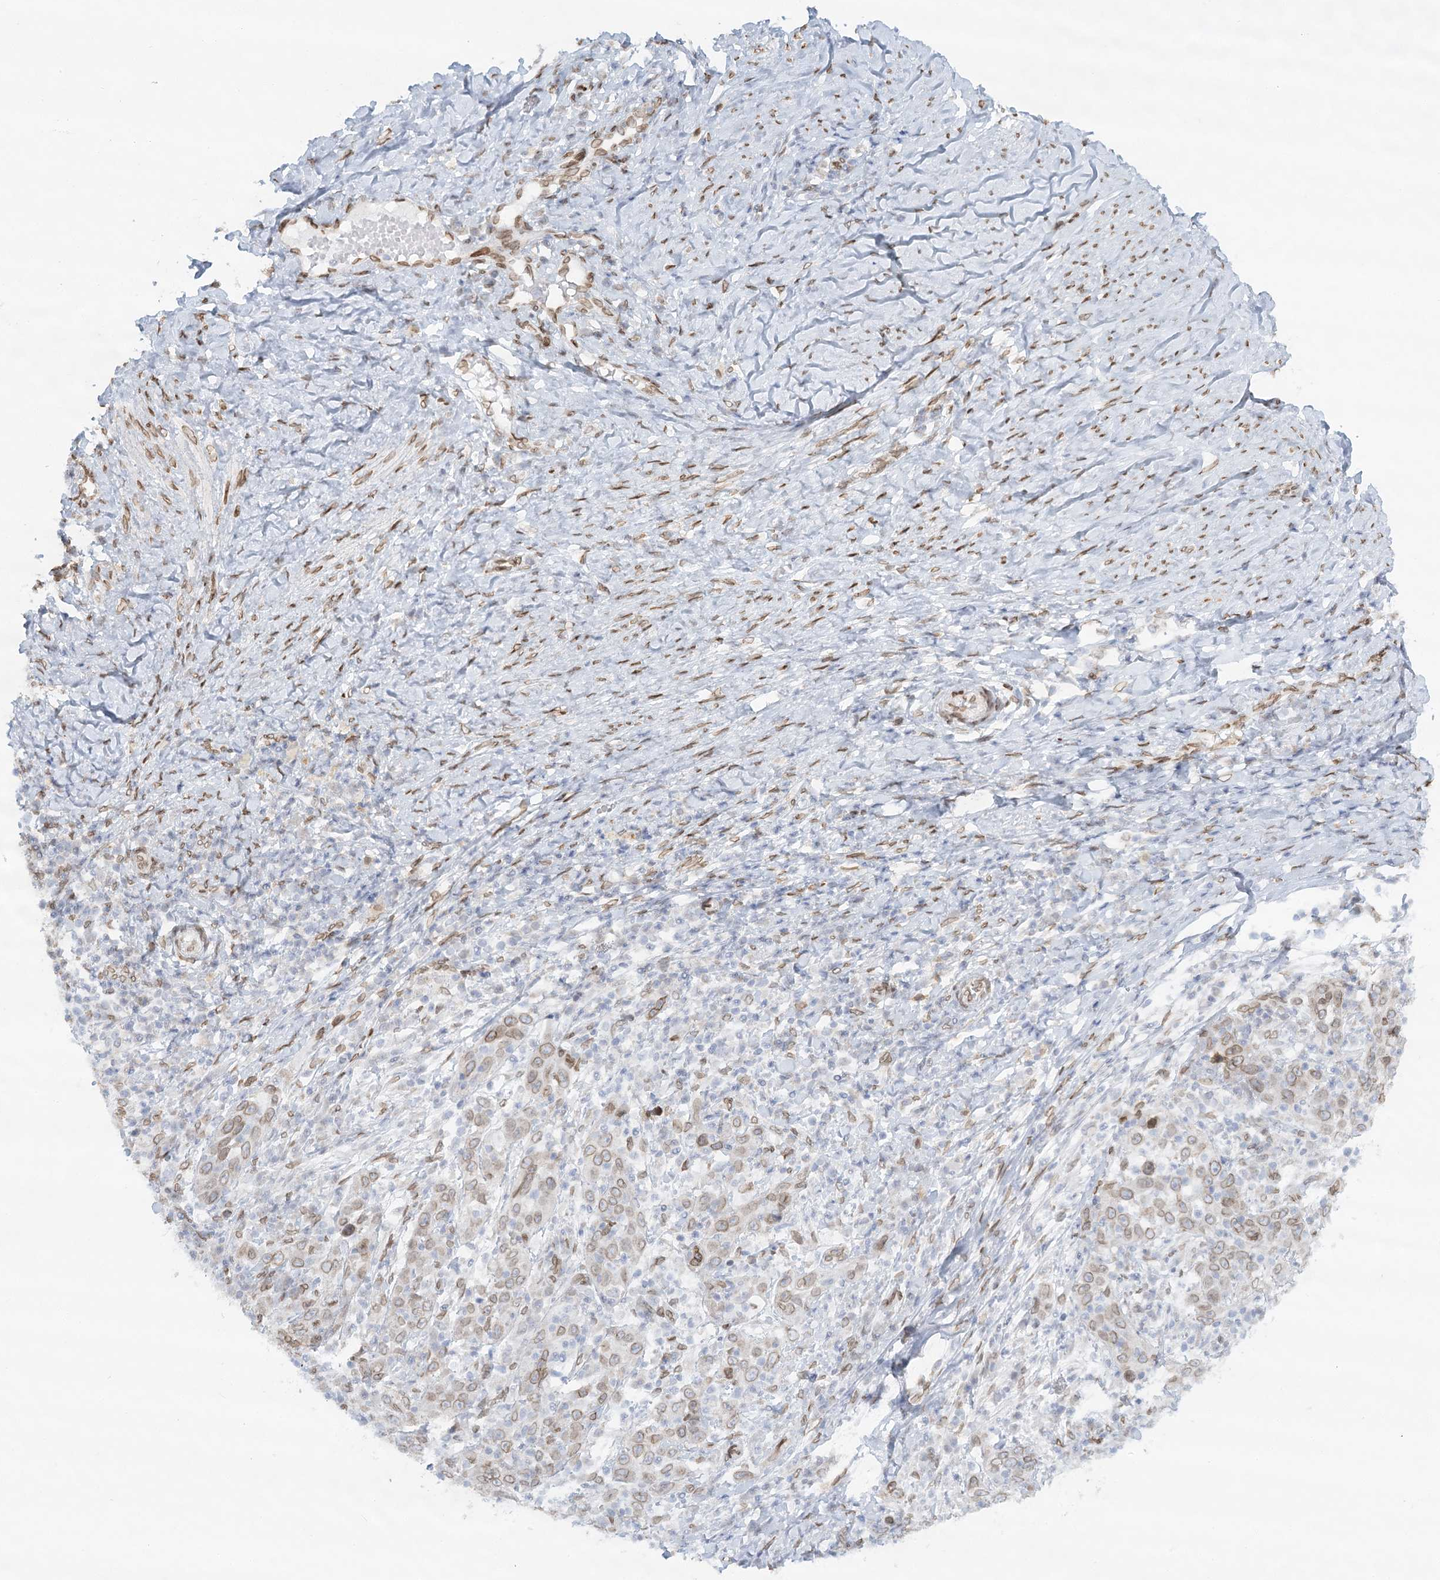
{"staining": {"intensity": "weak", "quantity": ">75%", "location": "cytoplasmic/membranous,nuclear"}, "tissue": "cervical cancer", "cell_type": "Tumor cells", "image_type": "cancer", "snomed": [{"axis": "morphology", "description": "Squamous cell carcinoma, NOS"}, {"axis": "topography", "description": "Cervix"}], "caption": "Cervical cancer (squamous cell carcinoma) stained for a protein (brown) displays weak cytoplasmic/membranous and nuclear positive staining in approximately >75% of tumor cells.", "gene": "VWA5A", "patient": {"sex": "female", "age": 46}}